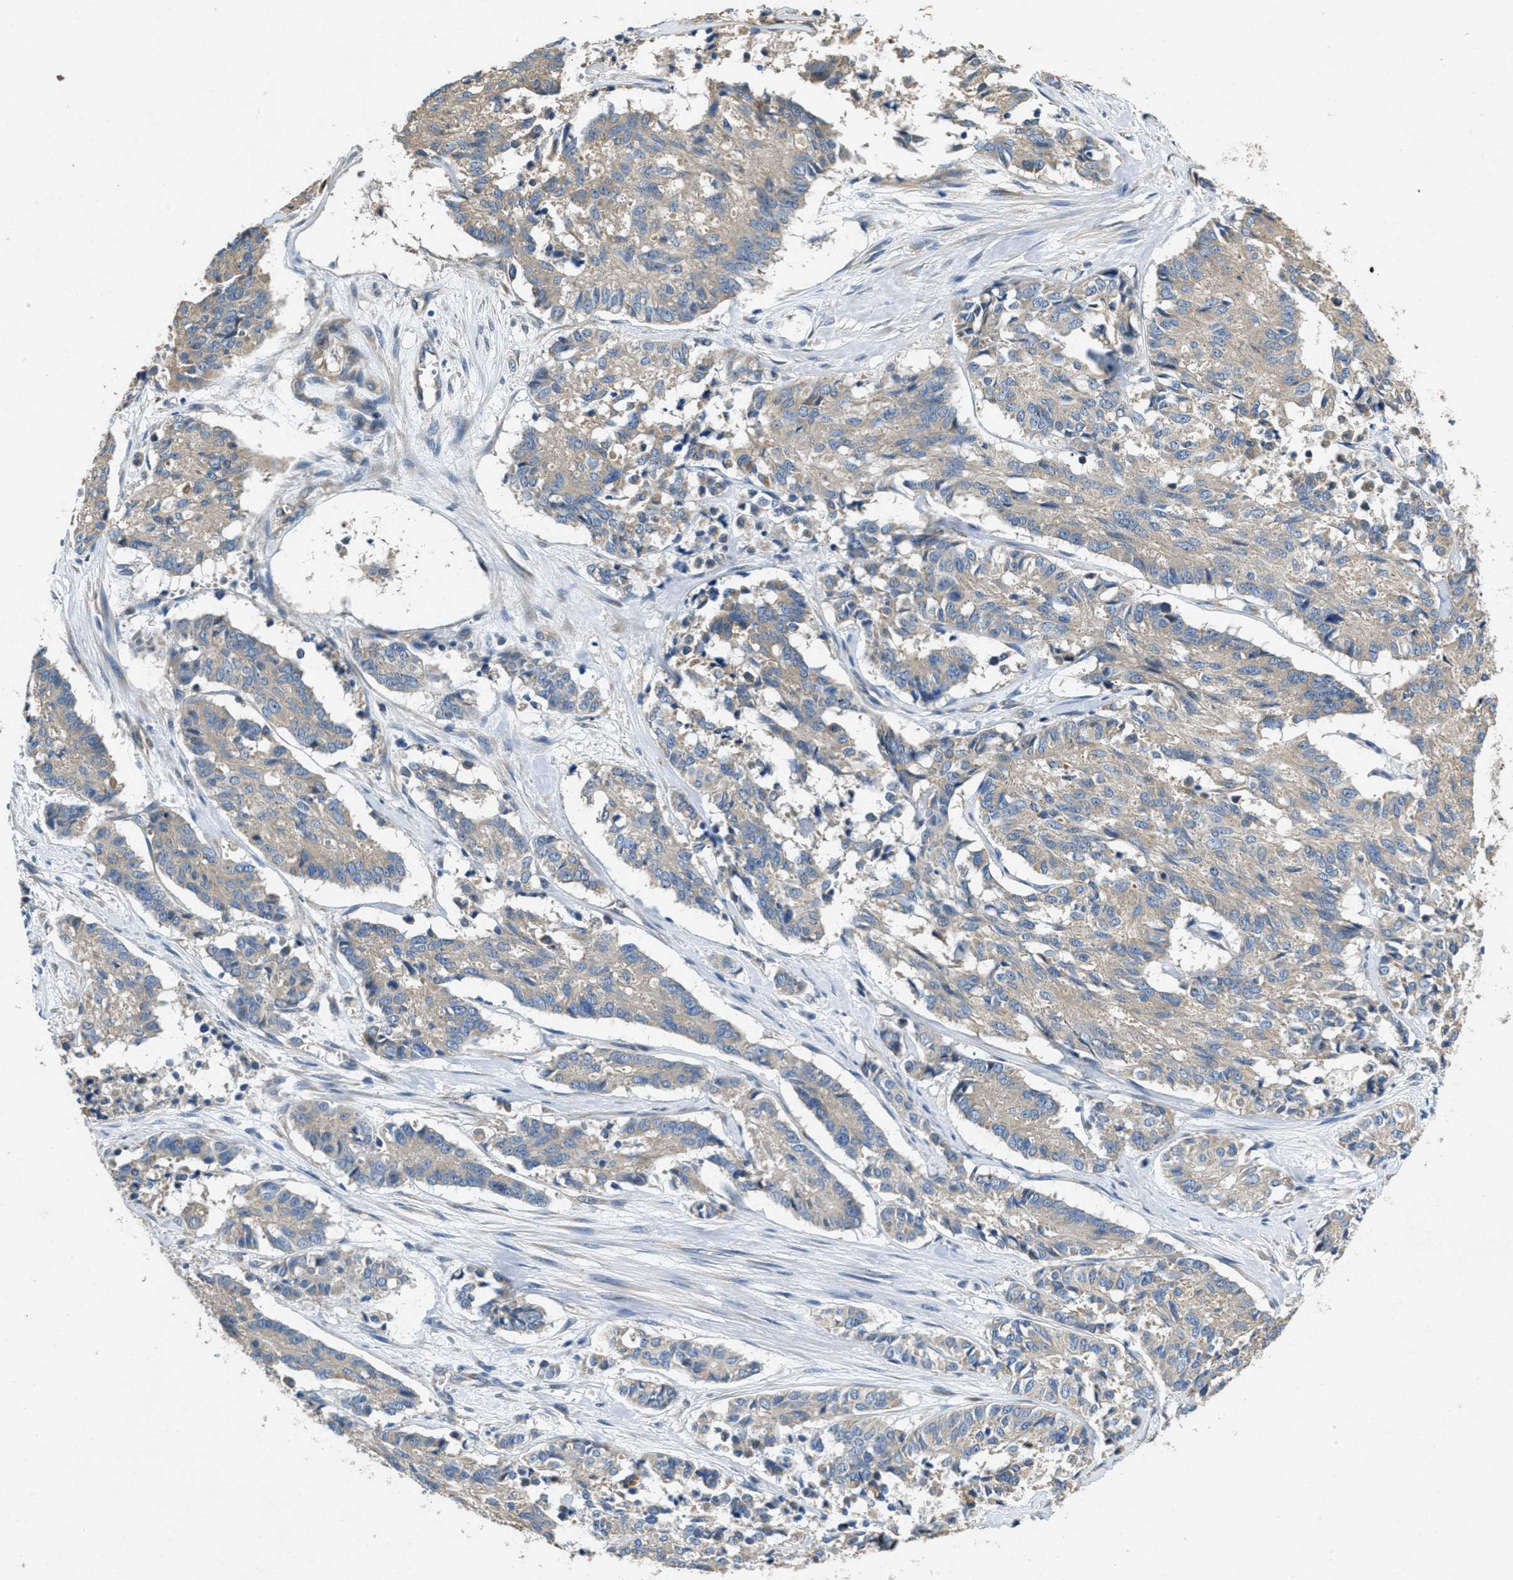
{"staining": {"intensity": "weak", "quantity": "25%-75%", "location": "cytoplasmic/membranous"}, "tissue": "cervical cancer", "cell_type": "Tumor cells", "image_type": "cancer", "snomed": [{"axis": "morphology", "description": "Squamous cell carcinoma, NOS"}, {"axis": "topography", "description": "Cervix"}], "caption": "Immunohistochemistry (IHC) (DAB (3,3'-diaminobenzidine)) staining of human cervical cancer shows weak cytoplasmic/membranous protein positivity in about 25%-75% of tumor cells.", "gene": "TOMM70", "patient": {"sex": "female", "age": 35}}